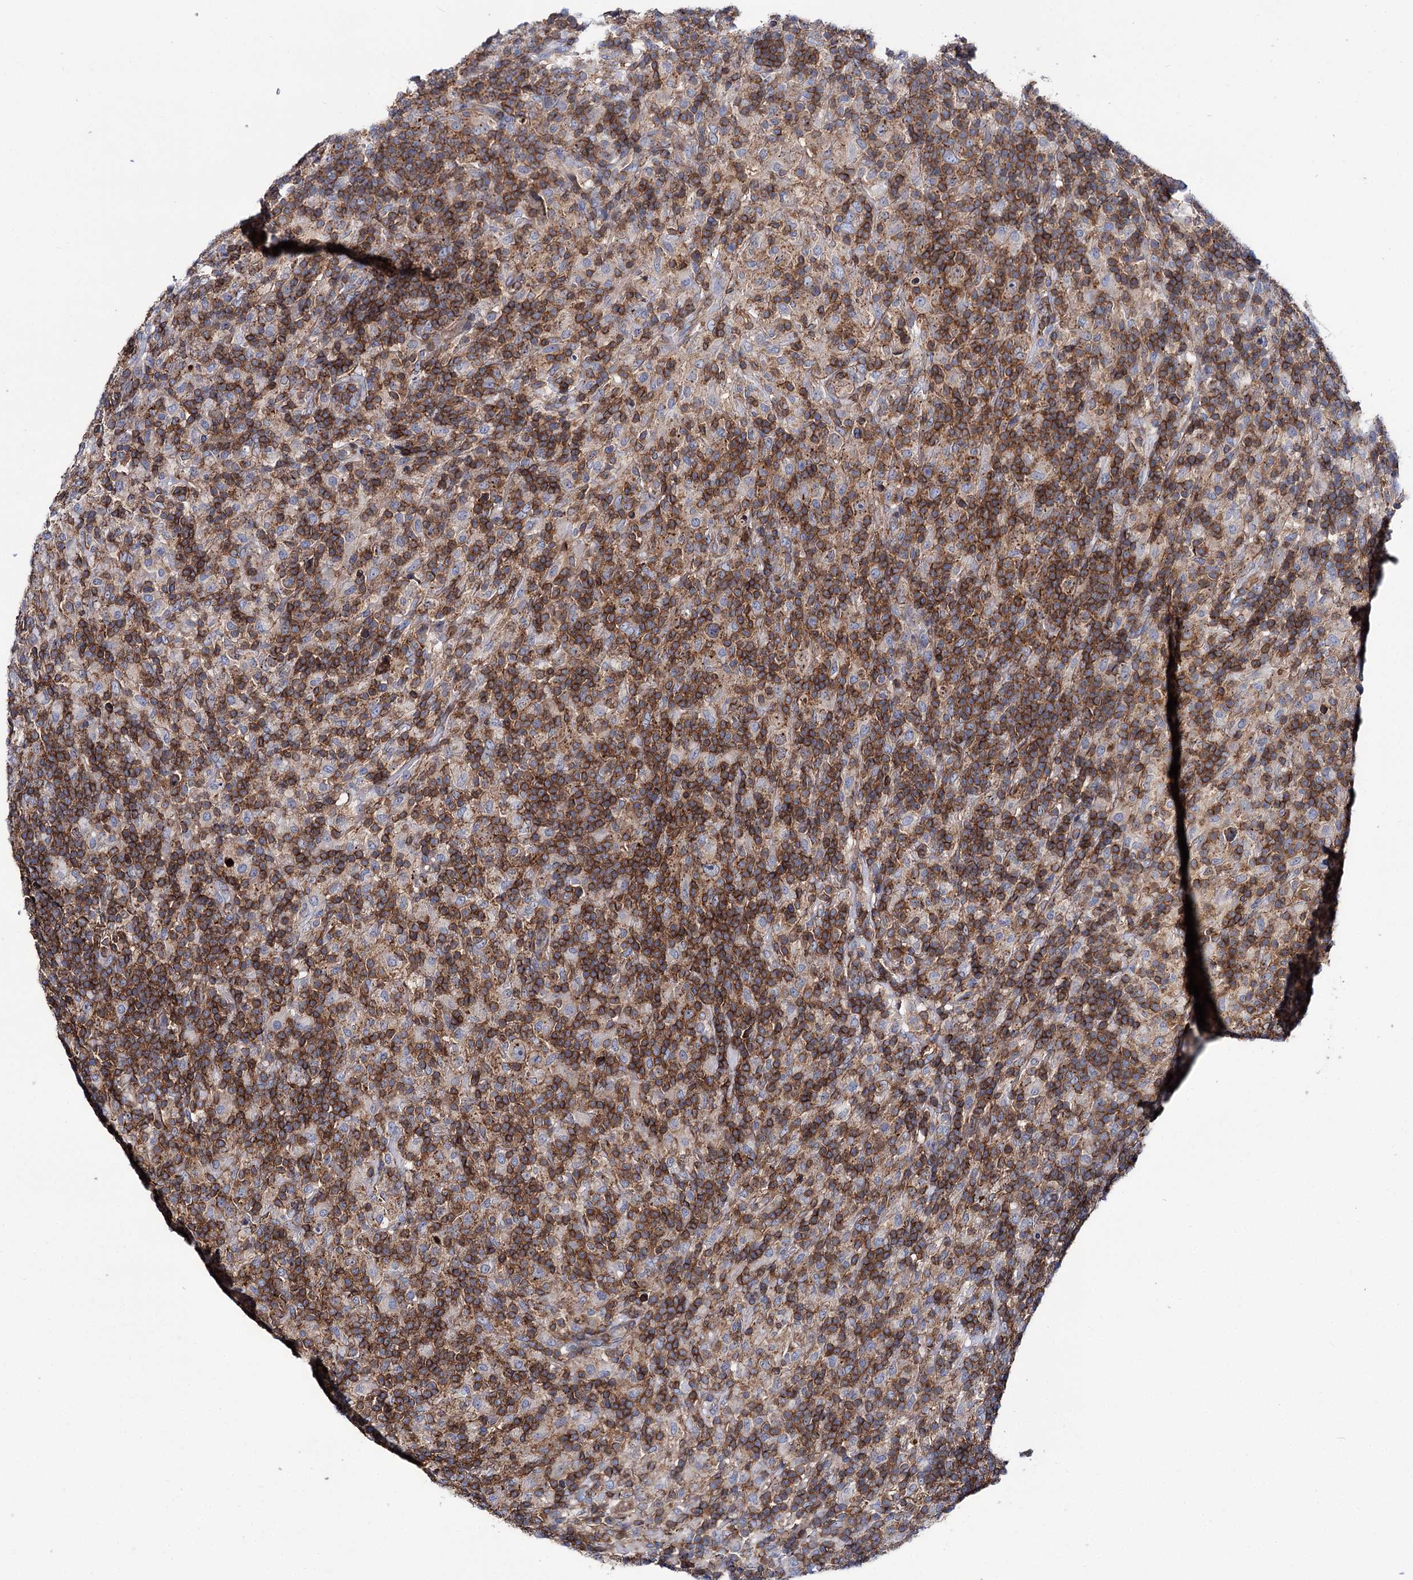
{"staining": {"intensity": "negative", "quantity": "none", "location": "none"}, "tissue": "lymphoma", "cell_type": "Tumor cells", "image_type": "cancer", "snomed": [{"axis": "morphology", "description": "Hodgkin's disease, NOS"}, {"axis": "topography", "description": "Lymph node"}], "caption": "DAB (3,3'-diaminobenzidine) immunohistochemical staining of human lymphoma reveals no significant positivity in tumor cells.", "gene": "DEF6", "patient": {"sex": "male", "age": 70}}